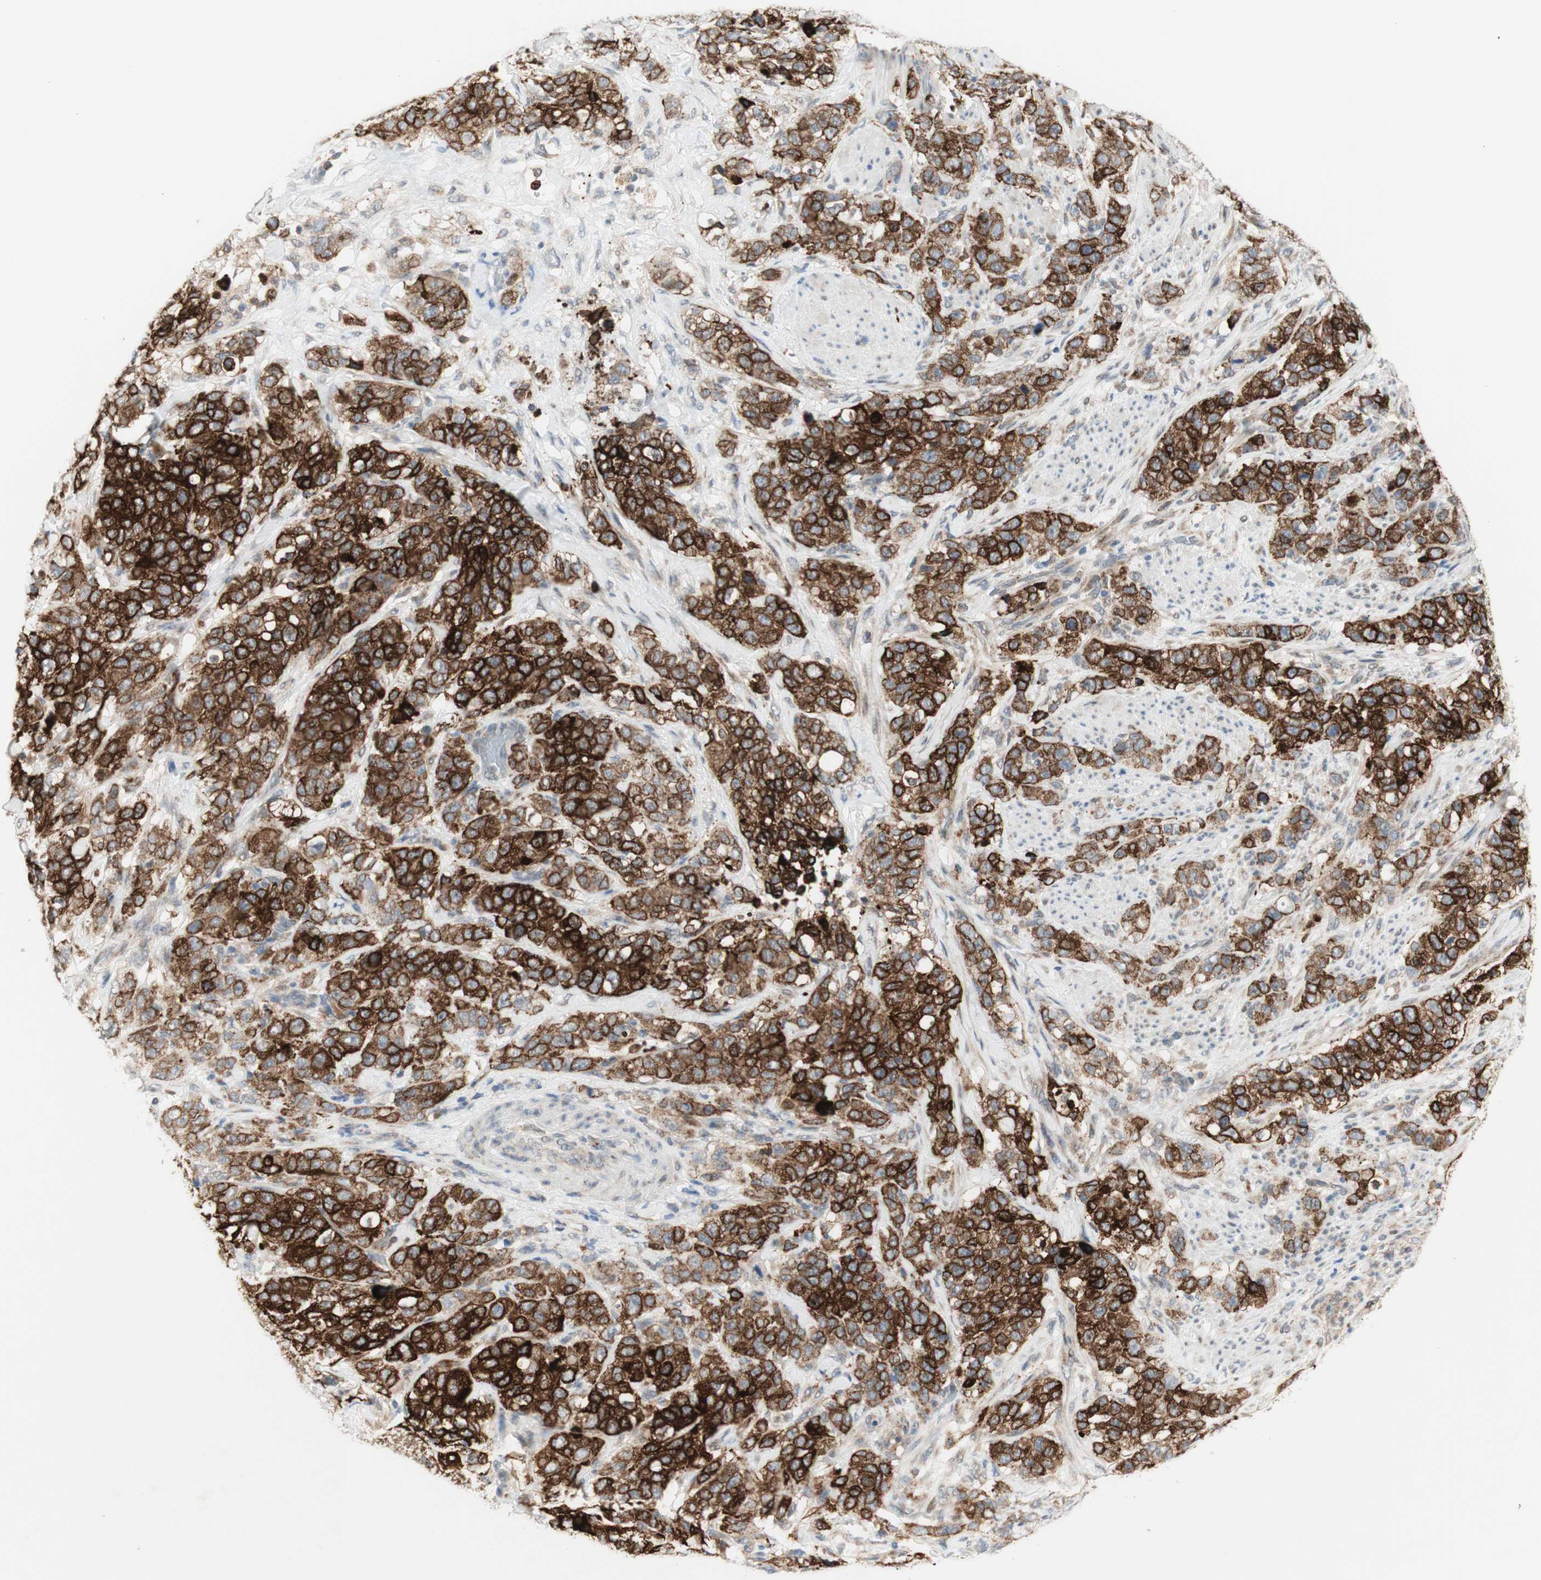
{"staining": {"intensity": "strong", "quantity": ">75%", "location": "cytoplasmic/membranous"}, "tissue": "stomach cancer", "cell_type": "Tumor cells", "image_type": "cancer", "snomed": [{"axis": "morphology", "description": "Adenocarcinoma, NOS"}, {"axis": "topography", "description": "Stomach"}], "caption": "This is an image of immunohistochemistry (IHC) staining of stomach cancer, which shows strong expression in the cytoplasmic/membranous of tumor cells.", "gene": "GAPT", "patient": {"sex": "male", "age": 48}}